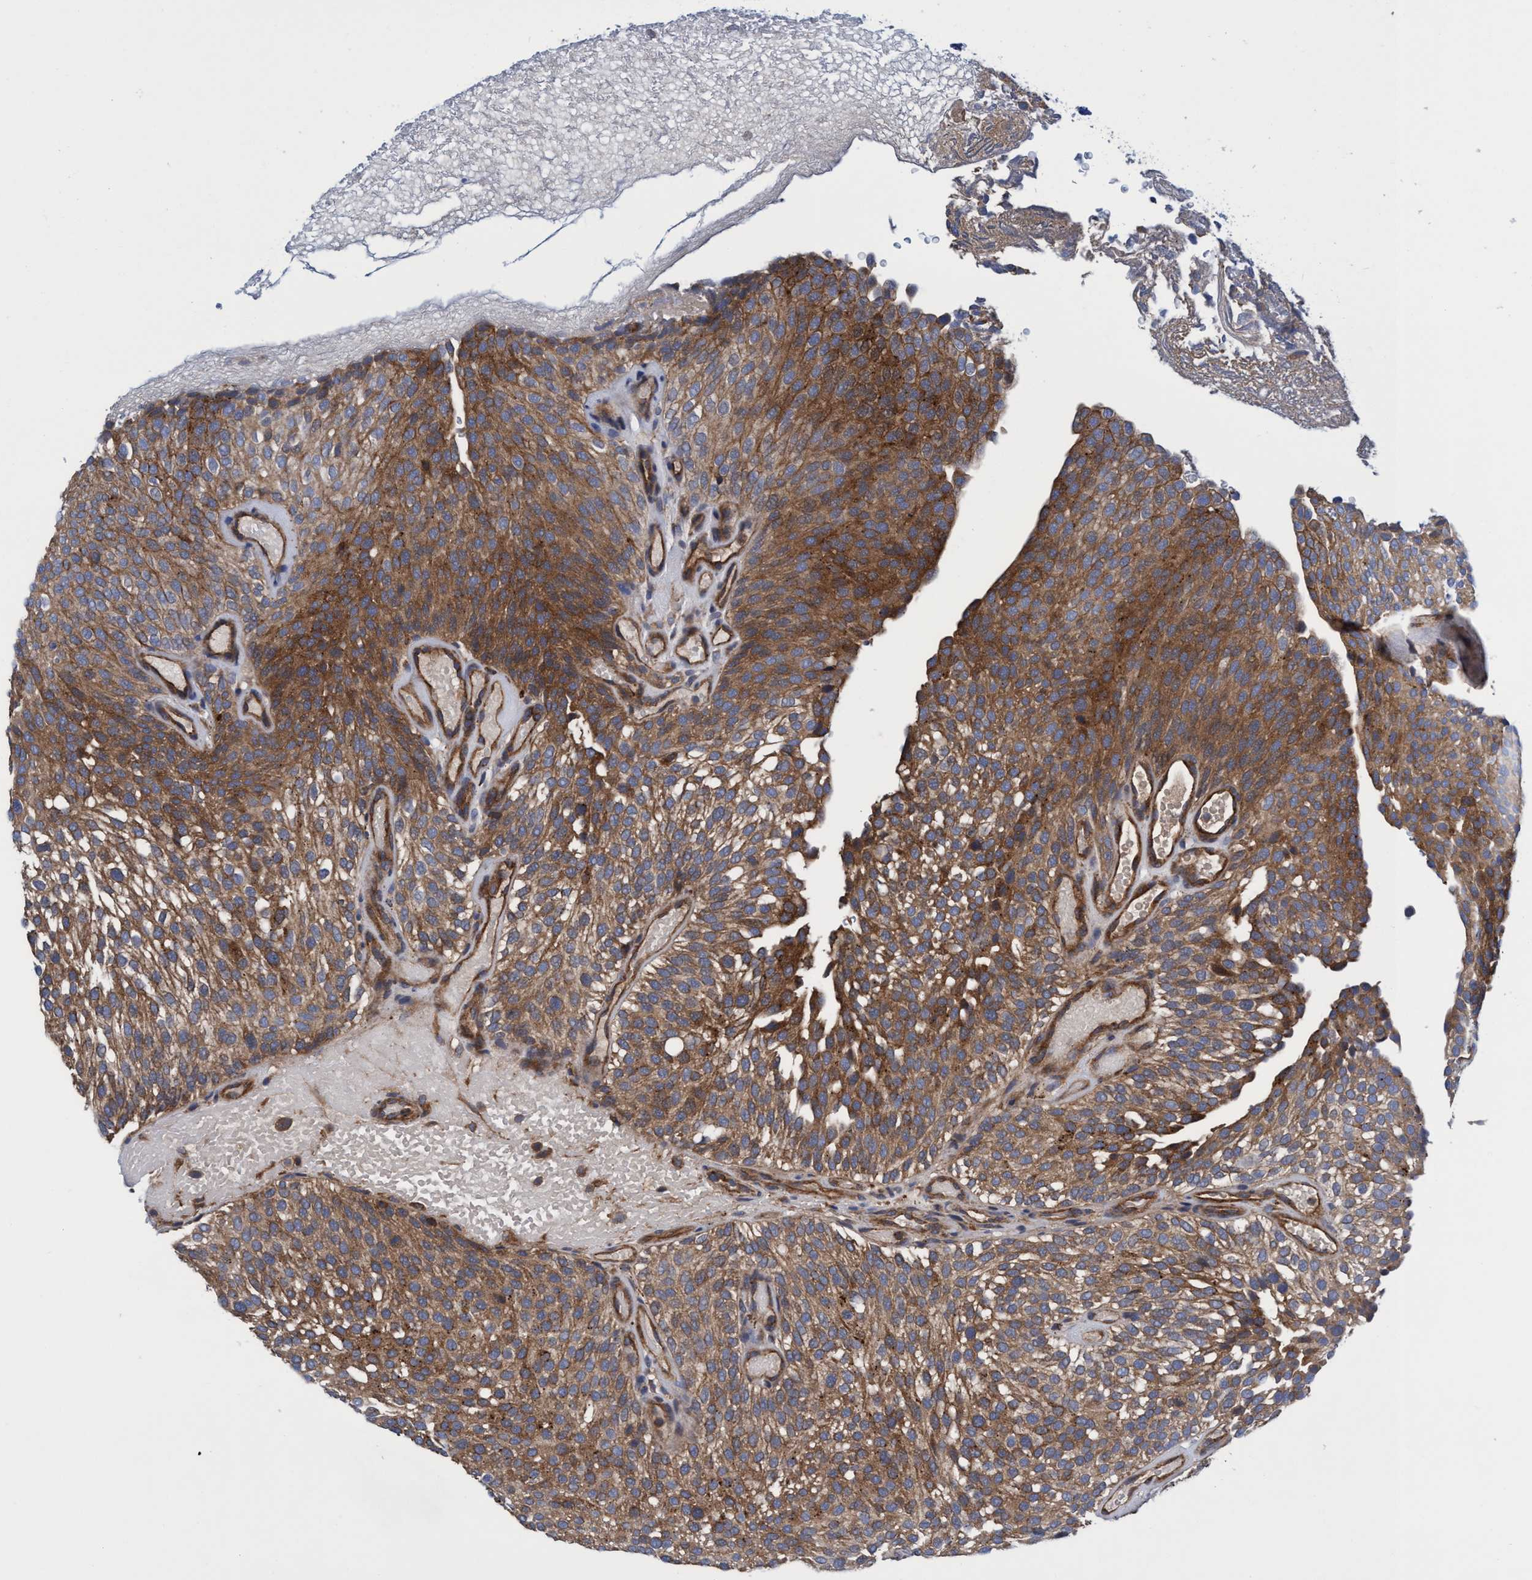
{"staining": {"intensity": "moderate", "quantity": ">75%", "location": "cytoplasmic/membranous"}, "tissue": "urothelial cancer", "cell_type": "Tumor cells", "image_type": "cancer", "snomed": [{"axis": "morphology", "description": "Urothelial carcinoma, Low grade"}, {"axis": "topography", "description": "Urinary bladder"}], "caption": "An immunohistochemistry micrograph of tumor tissue is shown. Protein staining in brown labels moderate cytoplasmic/membranous positivity in urothelial cancer within tumor cells.", "gene": "CALCOCO2", "patient": {"sex": "male", "age": 78}}